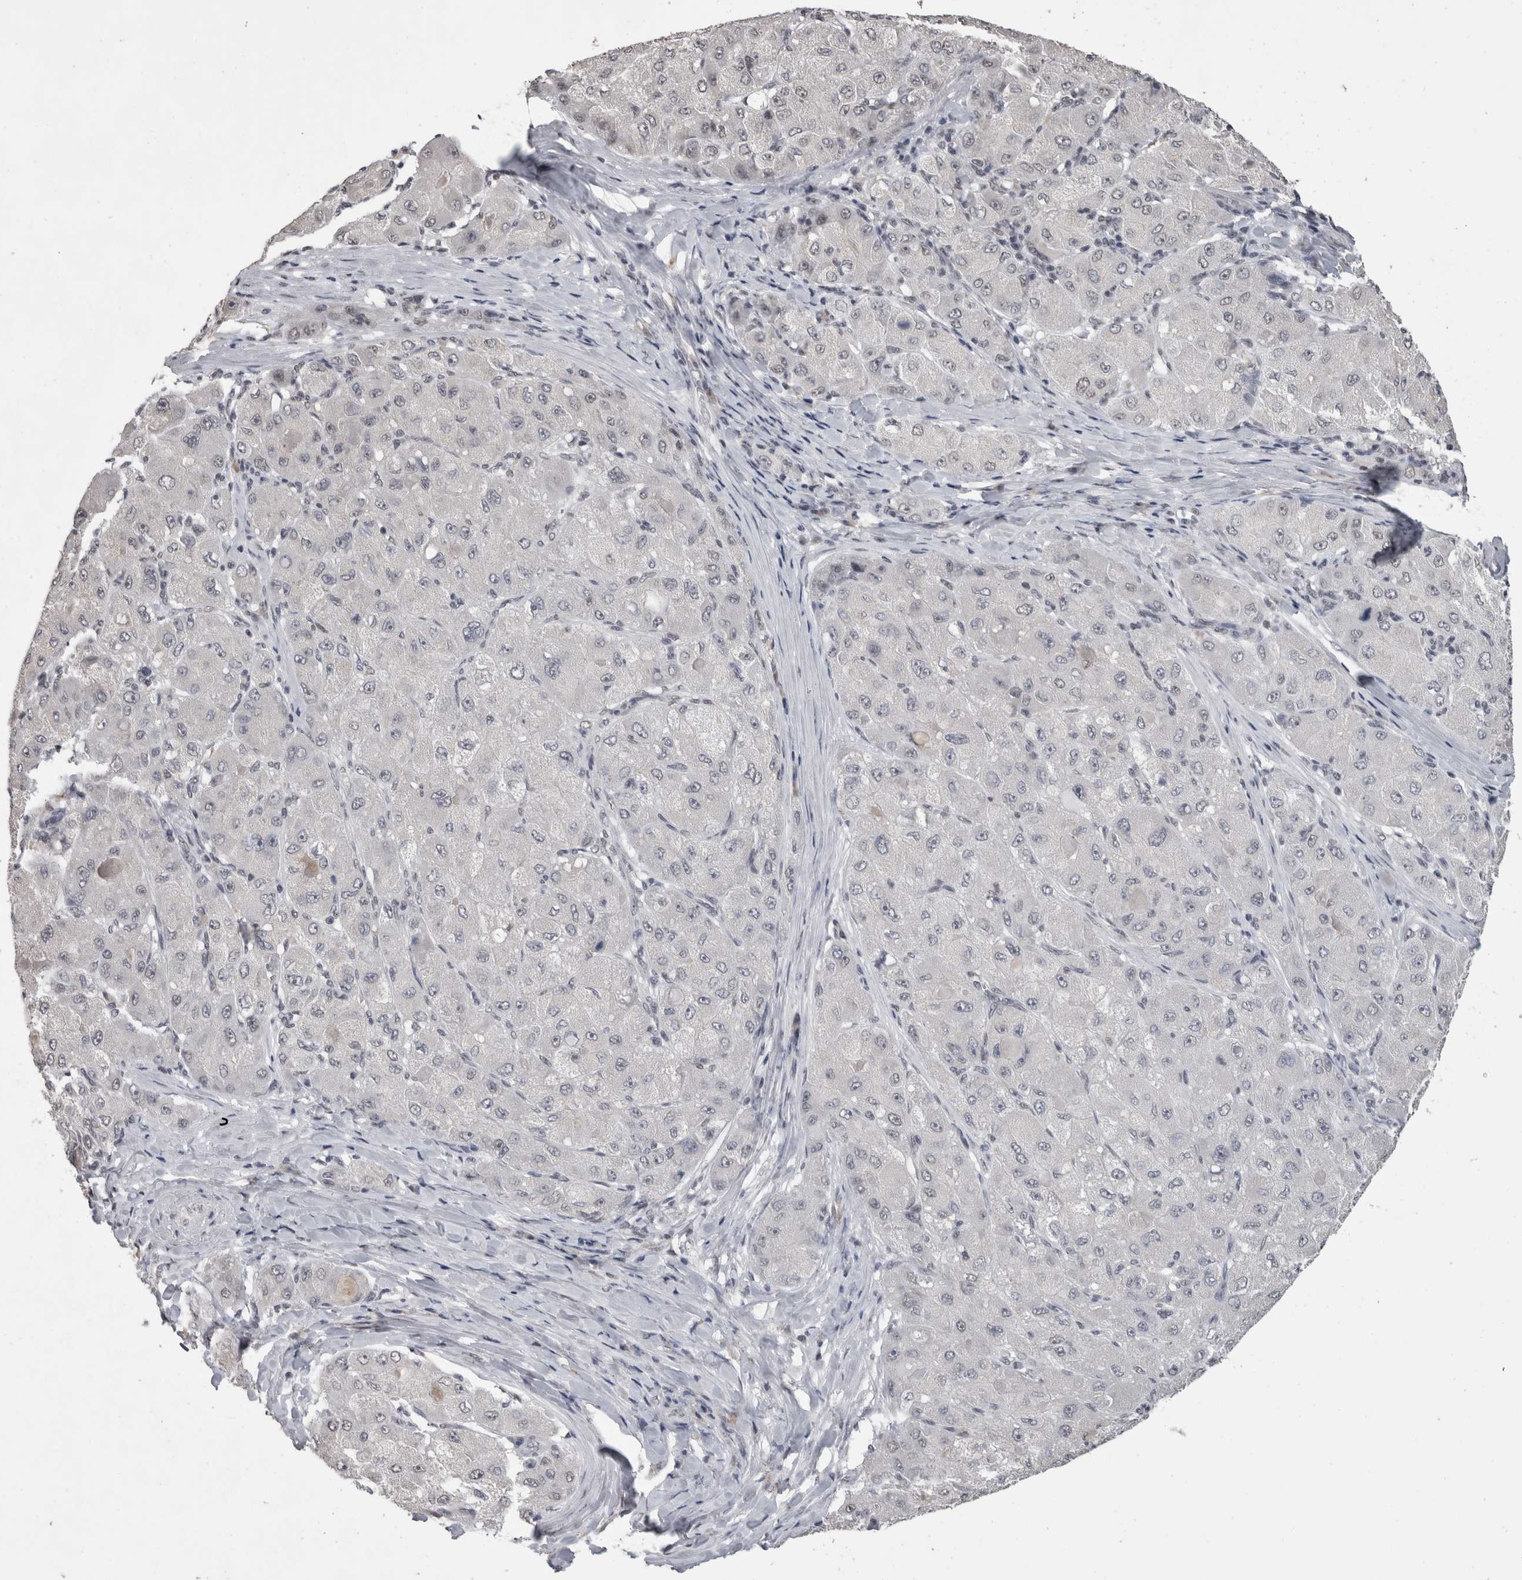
{"staining": {"intensity": "weak", "quantity": "25%-75%", "location": "nuclear"}, "tissue": "liver cancer", "cell_type": "Tumor cells", "image_type": "cancer", "snomed": [{"axis": "morphology", "description": "Carcinoma, Hepatocellular, NOS"}, {"axis": "topography", "description": "Liver"}], "caption": "DAB immunohistochemical staining of hepatocellular carcinoma (liver) demonstrates weak nuclear protein expression in approximately 25%-75% of tumor cells.", "gene": "DDX17", "patient": {"sex": "male", "age": 80}}